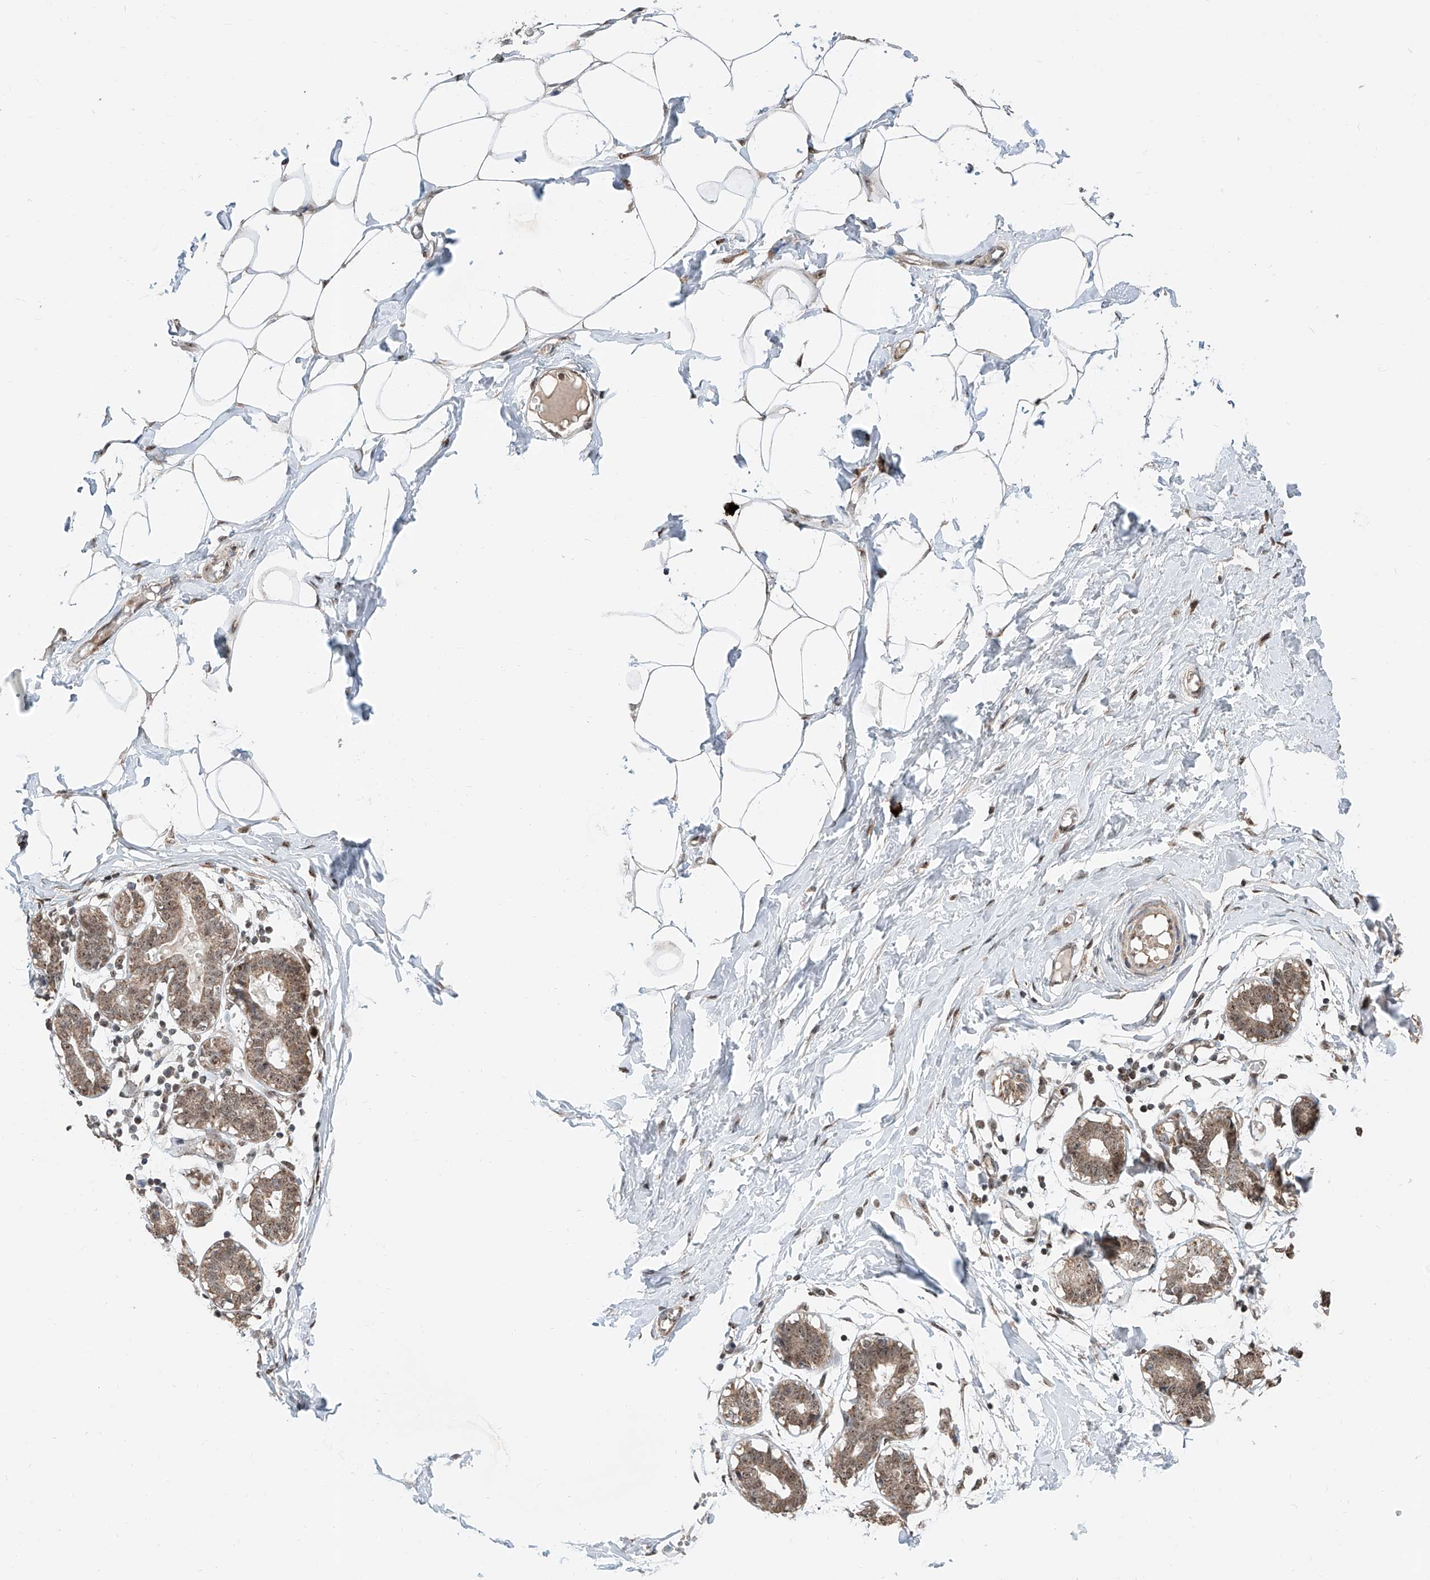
{"staining": {"intensity": "weak", "quantity": "25%-75%", "location": "nuclear"}, "tissue": "breast", "cell_type": "Adipocytes", "image_type": "normal", "snomed": [{"axis": "morphology", "description": "Normal tissue, NOS"}, {"axis": "topography", "description": "Breast"}], "caption": "Immunohistochemical staining of benign breast shows weak nuclear protein positivity in about 25%-75% of adipocytes.", "gene": "SDE2", "patient": {"sex": "female", "age": 27}}